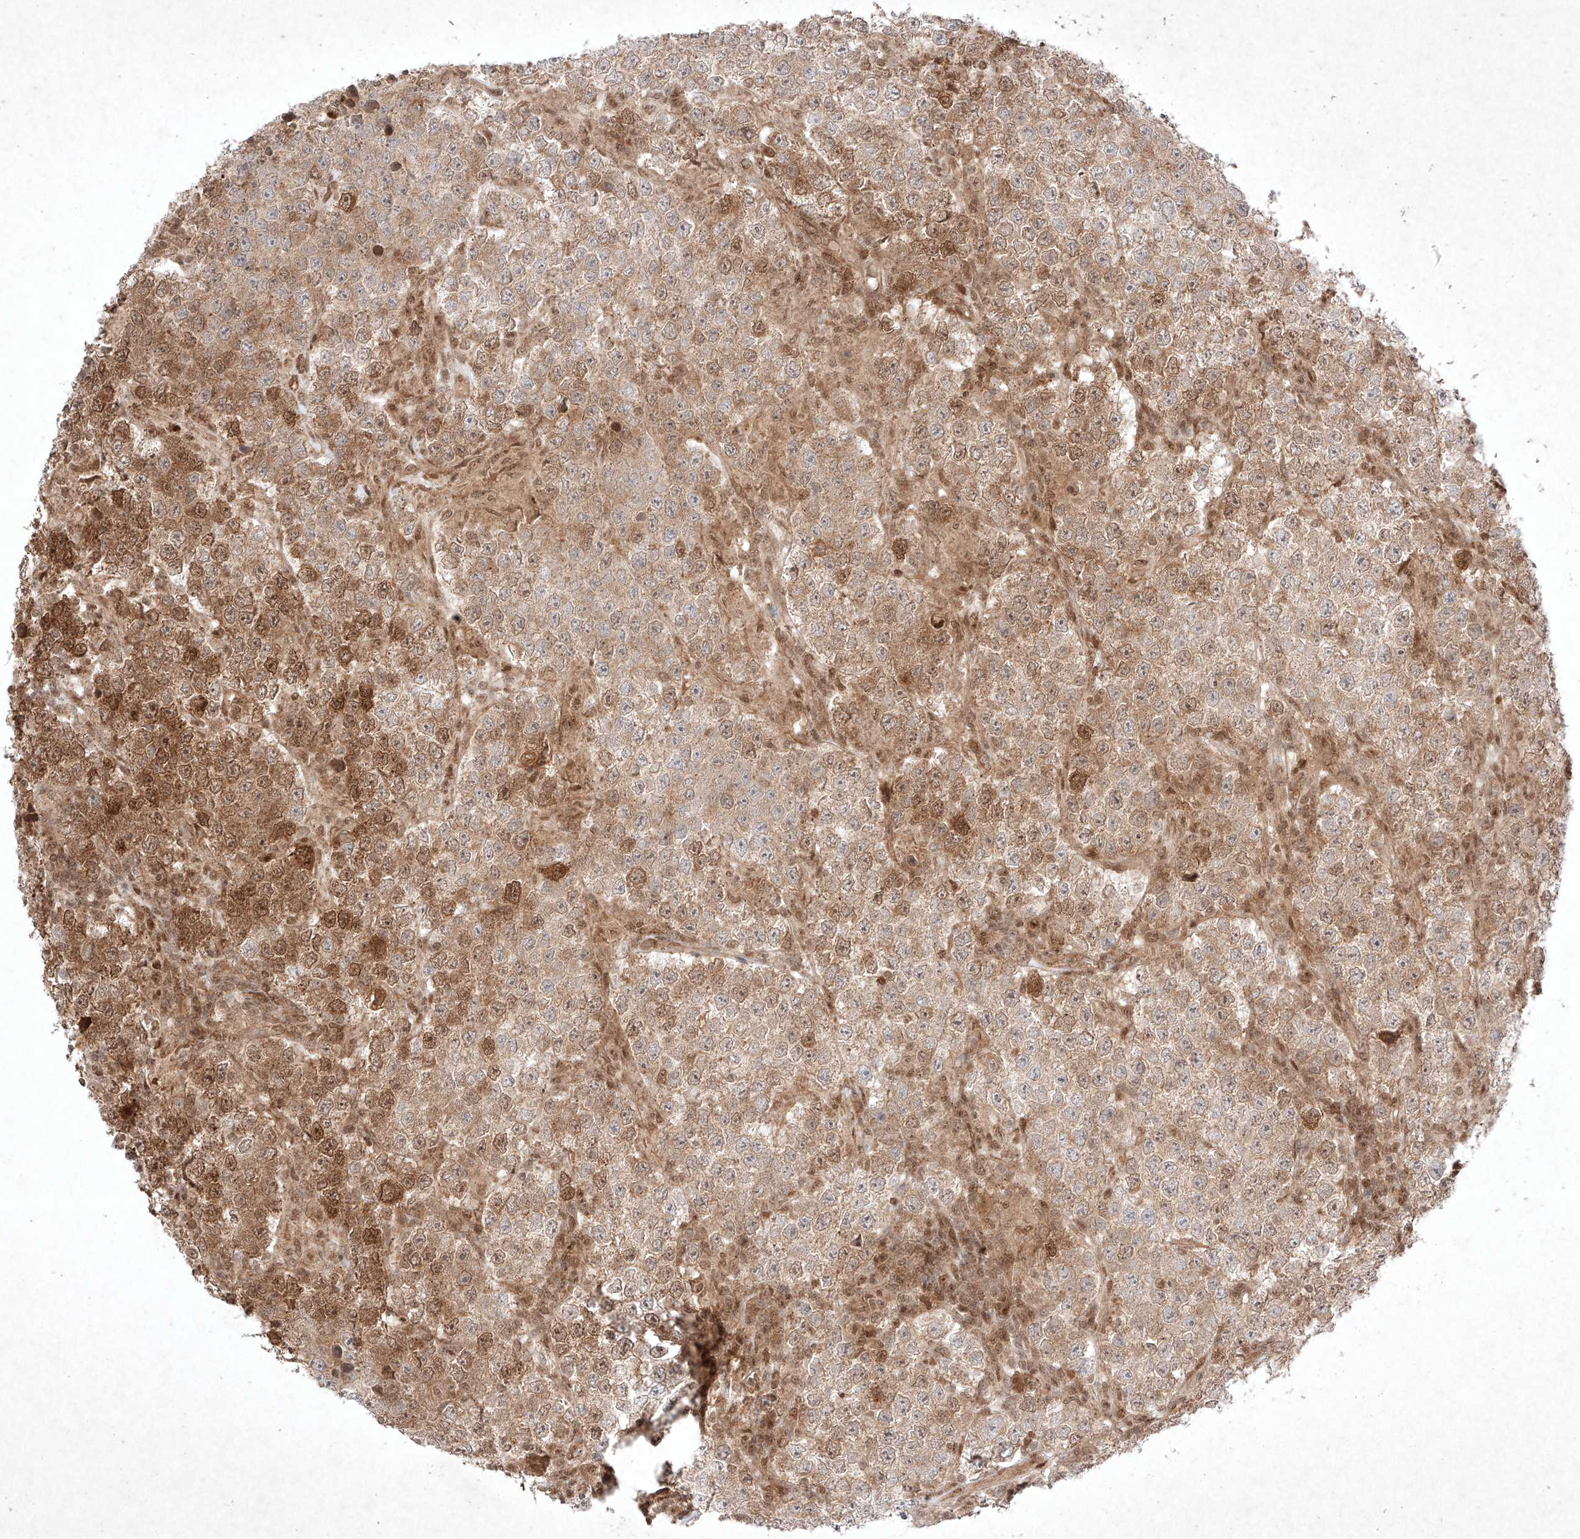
{"staining": {"intensity": "moderate", "quantity": "25%-75%", "location": "cytoplasmic/membranous,nuclear"}, "tissue": "testis cancer", "cell_type": "Tumor cells", "image_type": "cancer", "snomed": [{"axis": "morphology", "description": "Normal tissue, NOS"}, {"axis": "morphology", "description": "Urothelial carcinoma, High grade"}, {"axis": "morphology", "description": "Seminoma, NOS"}, {"axis": "morphology", "description": "Carcinoma, Embryonal, NOS"}, {"axis": "topography", "description": "Urinary bladder"}, {"axis": "topography", "description": "Testis"}], "caption": "Testis embryonal carcinoma stained with a brown dye exhibits moderate cytoplasmic/membranous and nuclear positive expression in about 25%-75% of tumor cells.", "gene": "RNF31", "patient": {"sex": "male", "age": 41}}